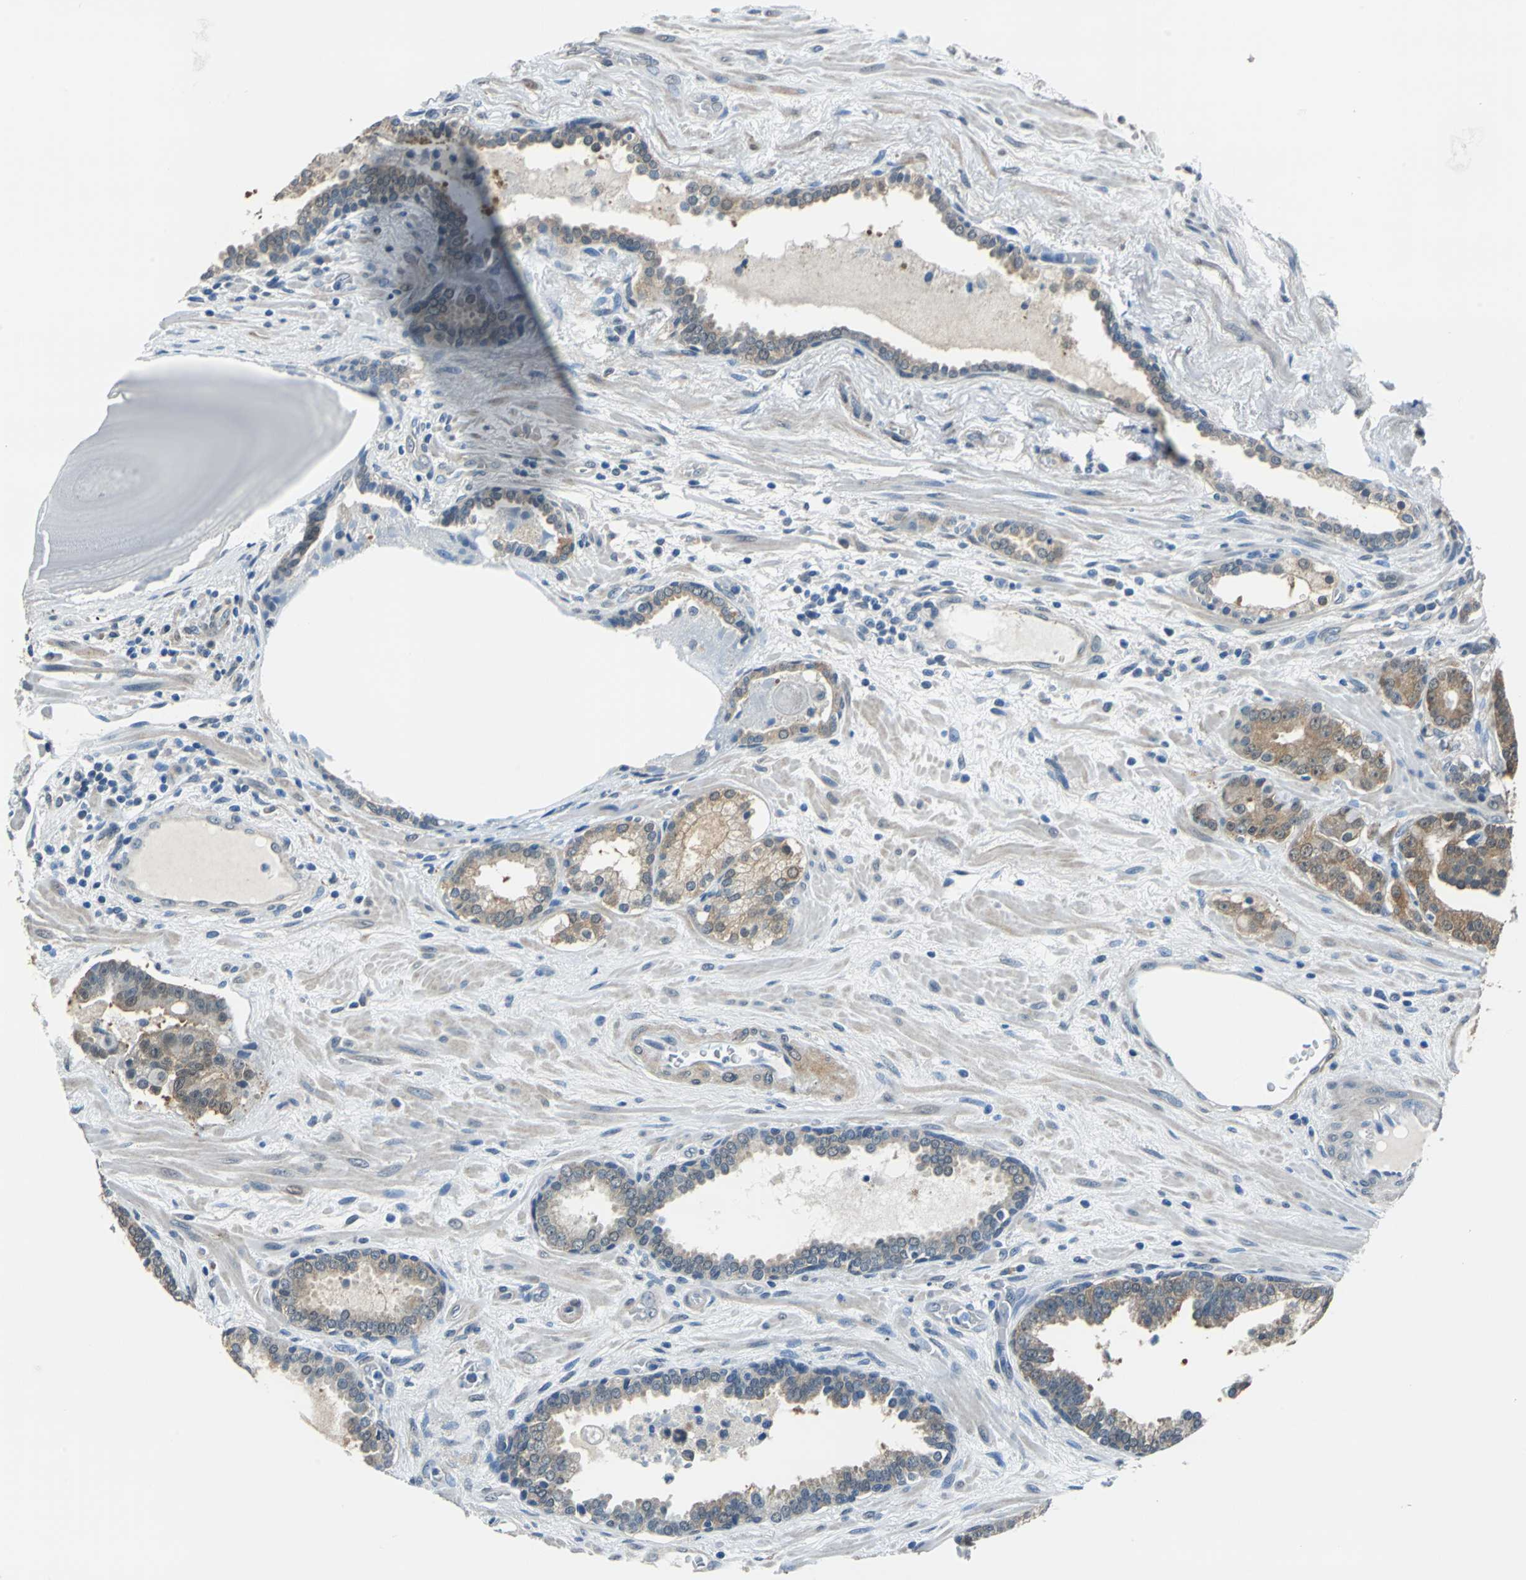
{"staining": {"intensity": "moderate", "quantity": ">75%", "location": "cytoplasmic/membranous"}, "tissue": "prostate cancer", "cell_type": "Tumor cells", "image_type": "cancer", "snomed": [{"axis": "morphology", "description": "Adenocarcinoma, Low grade"}, {"axis": "topography", "description": "Prostate"}], "caption": "Moderate cytoplasmic/membranous expression for a protein is present in about >75% of tumor cells of prostate low-grade adenocarcinoma using IHC.", "gene": "FKBP4", "patient": {"sex": "male", "age": 63}}